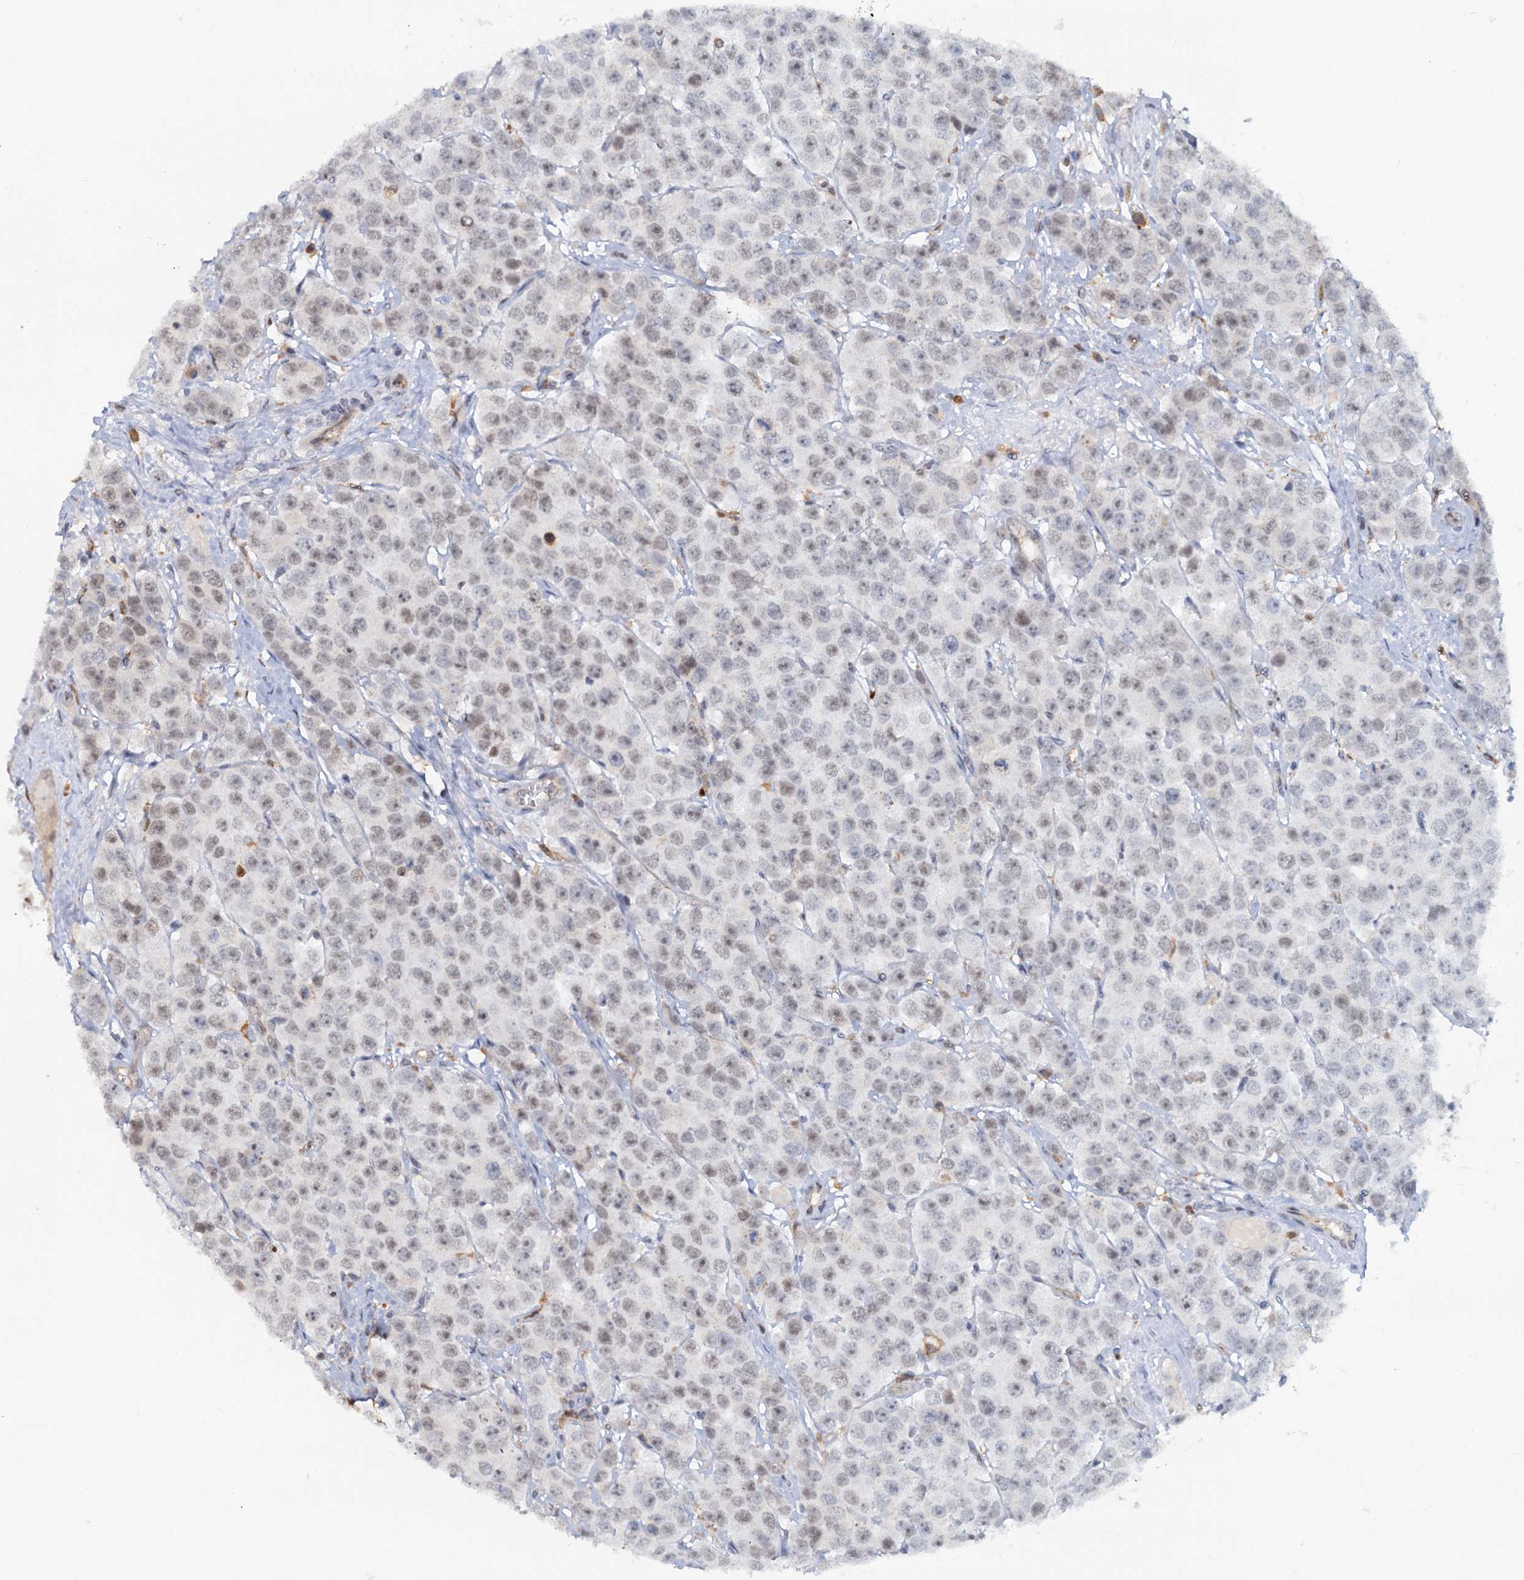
{"staining": {"intensity": "weak", "quantity": "25%-75%", "location": "nuclear"}, "tissue": "testis cancer", "cell_type": "Tumor cells", "image_type": "cancer", "snomed": [{"axis": "morphology", "description": "Seminoma, NOS"}, {"axis": "topography", "description": "Testis"}], "caption": "Testis cancer (seminoma) tissue shows weak nuclear expression in approximately 25%-75% of tumor cells, visualized by immunohistochemistry. Ihc stains the protein in brown and the nuclei are stained blue.", "gene": "C1D", "patient": {"sex": "male", "age": 28}}